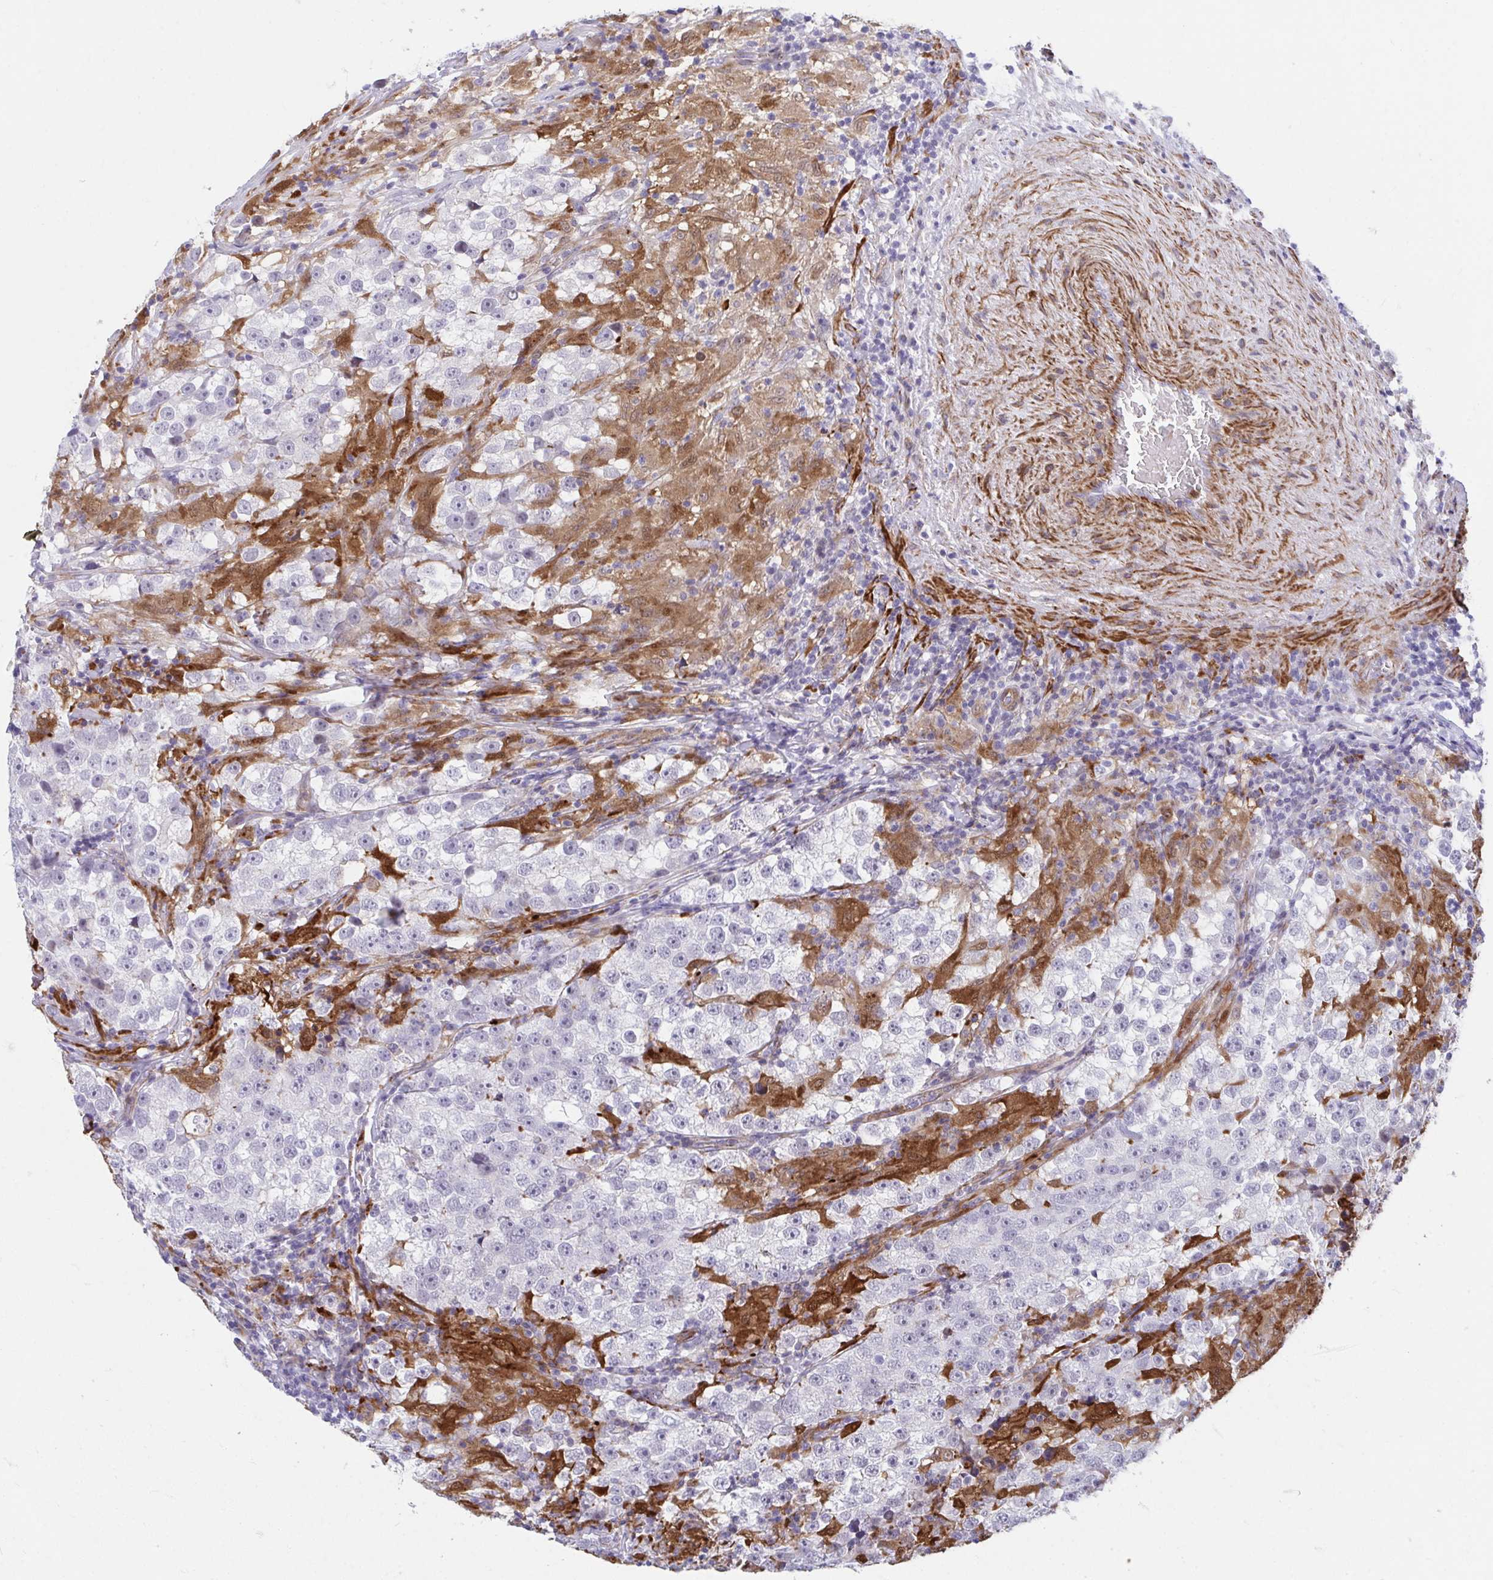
{"staining": {"intensity": "negative", "quantity": "none", "location": "none"}, "tissue": "testis cancer", "cell_type": "Tumor cells", "image_type": "cancer", "snomed": [{"axis": "morphology", "description": "Seminoma, NOS"}, {"axis": "topography", "description": "Testis"}], "caption": "An IHC image of testis seminoma is shown. There is no staining in tumor cells of testis seminoma.", "gene": "CSTB", "patient": {"sex": "male", "age": 46}}